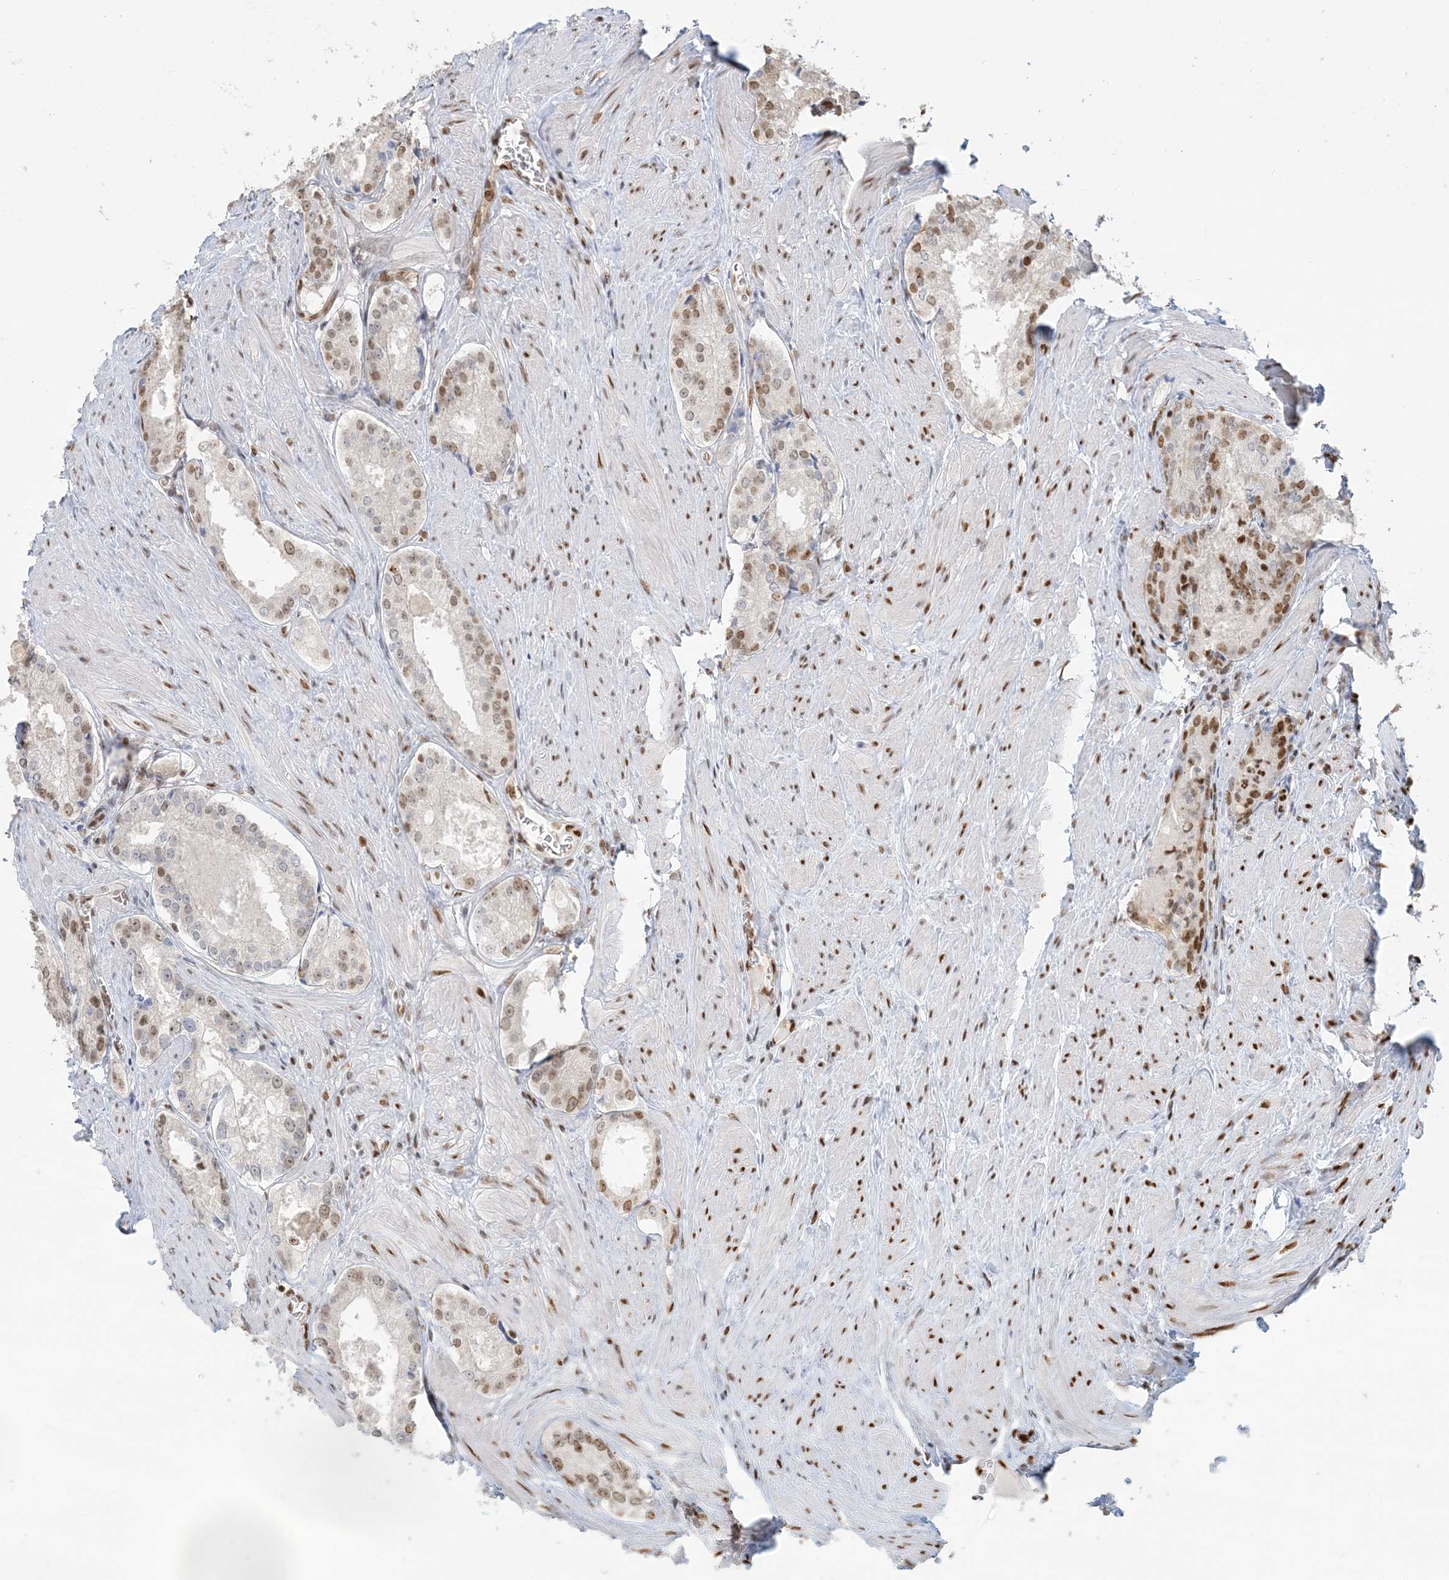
{"staining": {"intensity": "moderate", "quantity": "<25%", "location": "nuclear"}, "tissue": "prostate cancer", "cell_type": "Tumor cells", "image_type": "cancer", "snomed": [{"axis": "morphology", "description": "Adenocarcinoma, Low grade"}, {"axis": "topography", "description": "Prostate"}], "caption": "Prostate adenocarcinoma (low-grade) stained with immunohistochemistry exhibits moderate nuclear positivity in approximately <25% of tumor cells. (DAB IHC with brightfield microscopy, high magnification).", "gene": "SUMO2", "patient": {"sex": "male", "age": 54}}